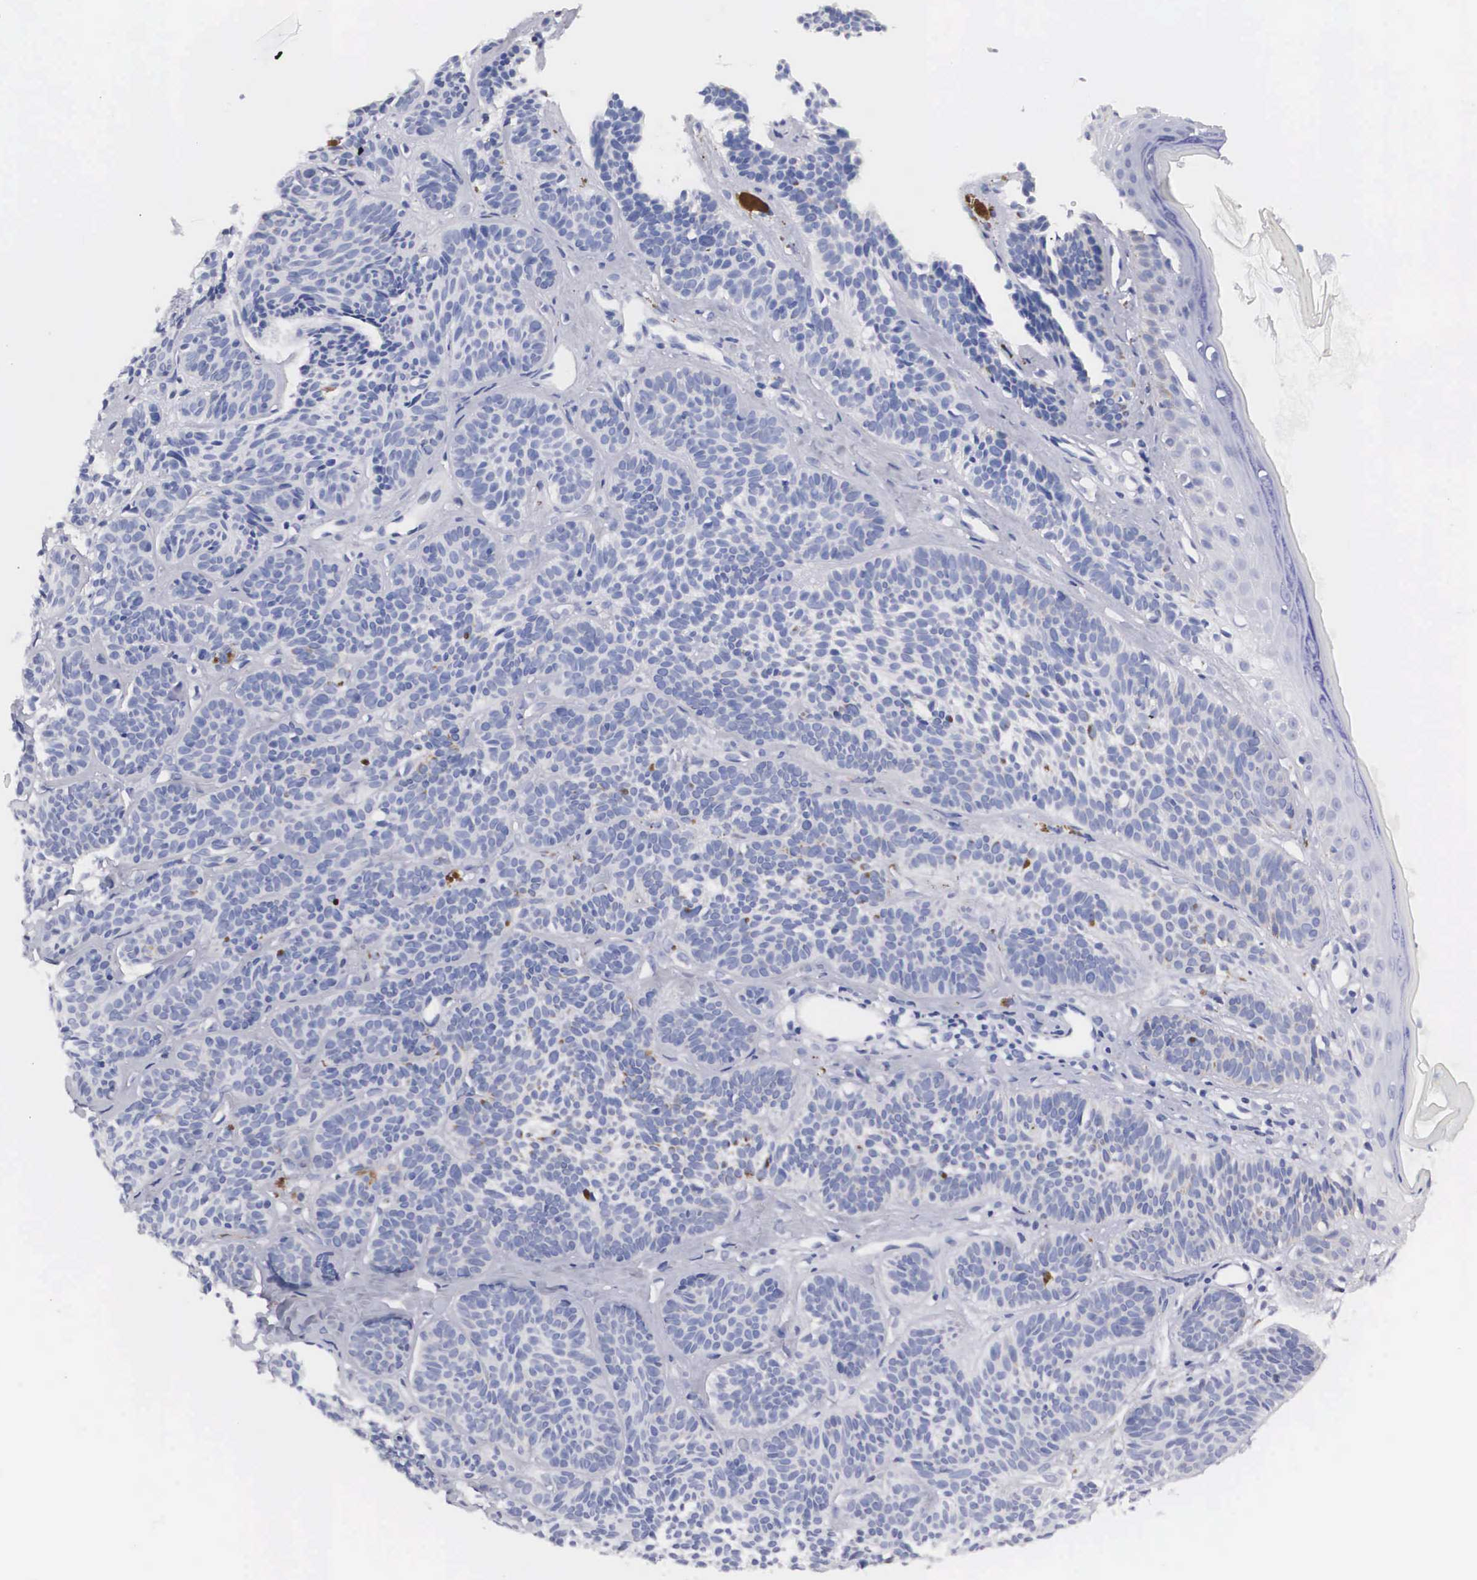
{"staining": {"intensity": "negative", "quantity": "none", "location": "none"}, "tissue": "skin cancer", "cell_type": "Tumor cells", "image_type": "cancer", "snomed": [{"axis": "morphology", "description": "Basal cell carcinoma"}, {"axis": "topography", "description": "Skin"}], "caption": "Immunohistochemistry (IHC) of skin cancer displays no positivity in tumor cells. (DAB immunohistochemistry with hematoxylin counter stain).", "gene": "ARMCX3", "patient": {"sex": "female", "age": 62}}